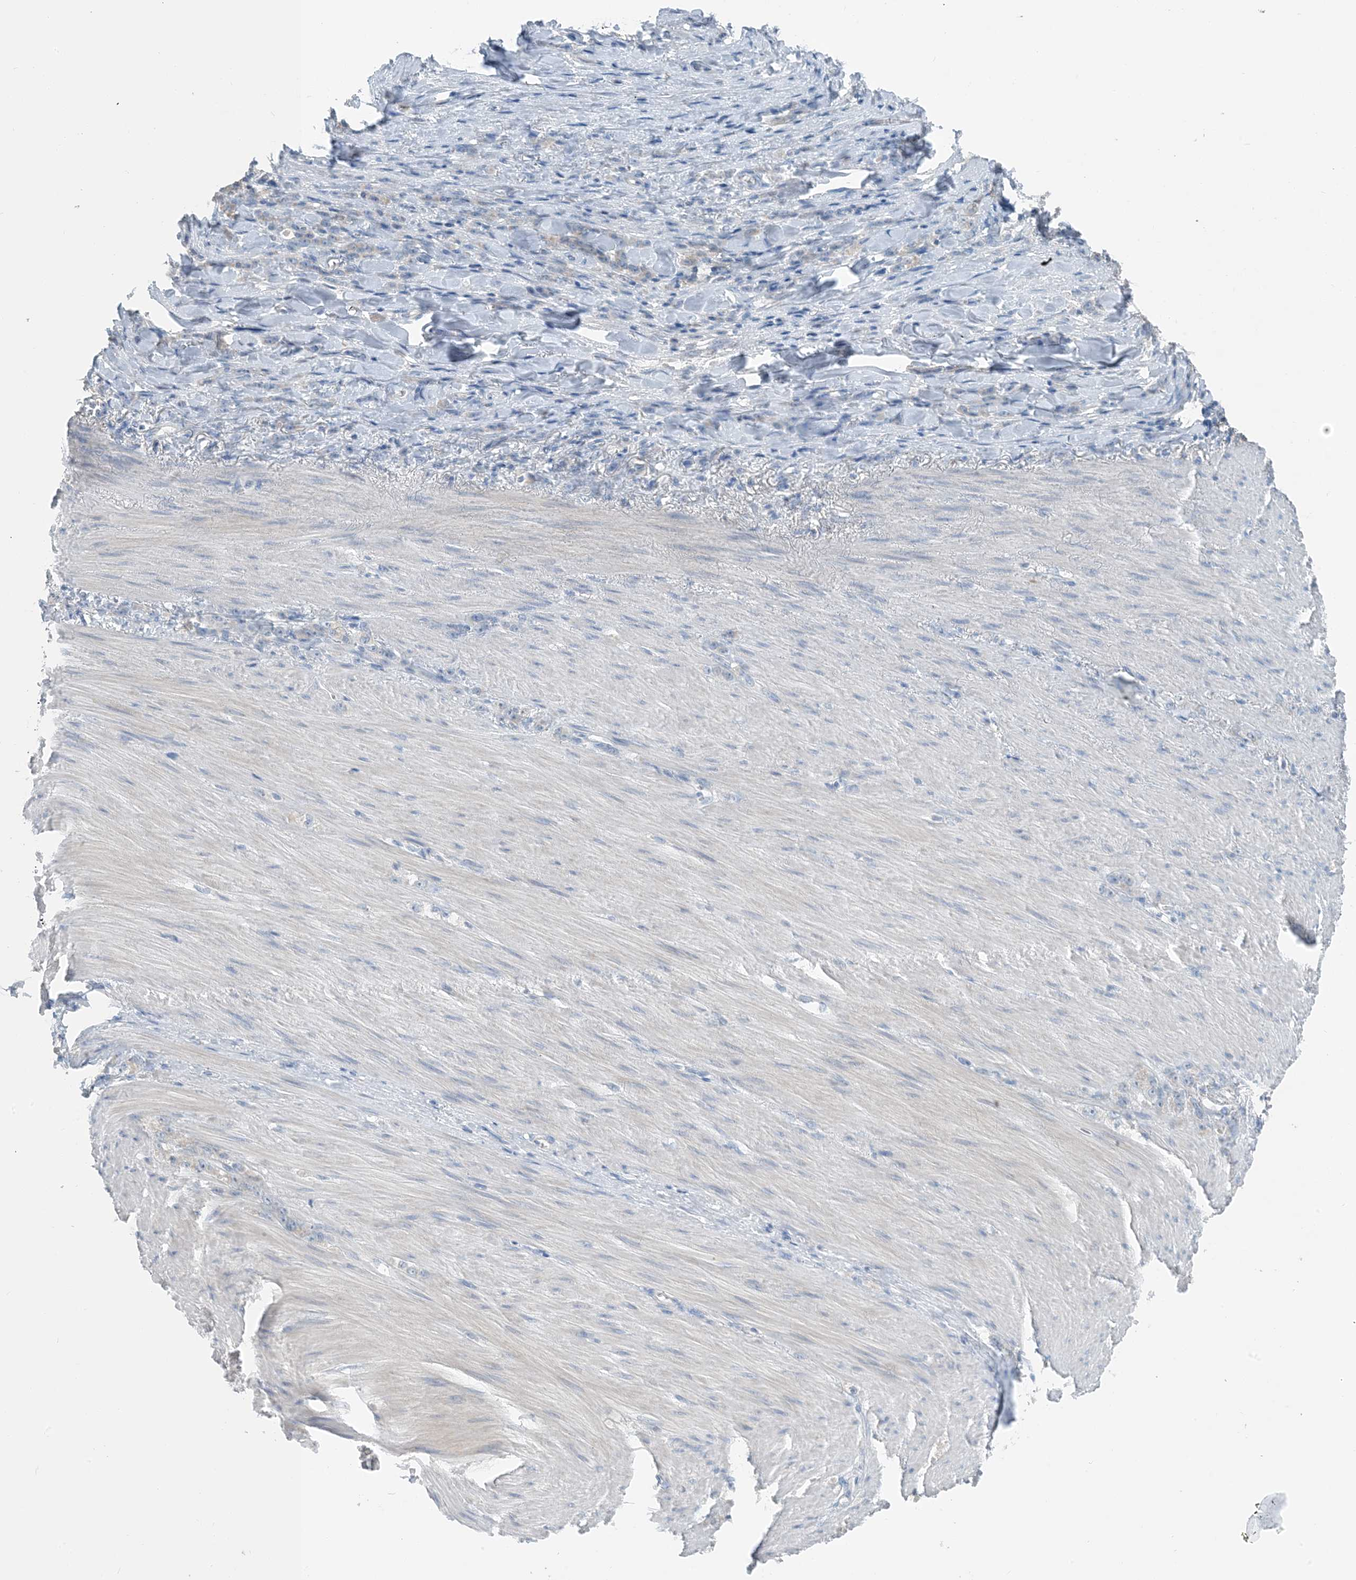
{"staining": {"intensity": "negative", "quantity": "none", "location": "none"}, "tissue": "stomach cancer", "cell_type": "Tumor cells", "image_type": "cancer", "snomed": [{"axis": "morphology", "description": "Normal tissue, NOS"}, {"axis": "morphology", "description": "Adenocarcinoma, NOS"}, {"axis": "topography", "description": "Stomach"}], "caption": "Immunohistochemistry image of neoplastic tissue: human stomach cancer stained with DAB exhibits no significant protein expression in tumor cells.", "gene": "CTRL", "patient": {"sex": "male", "age": 82}}